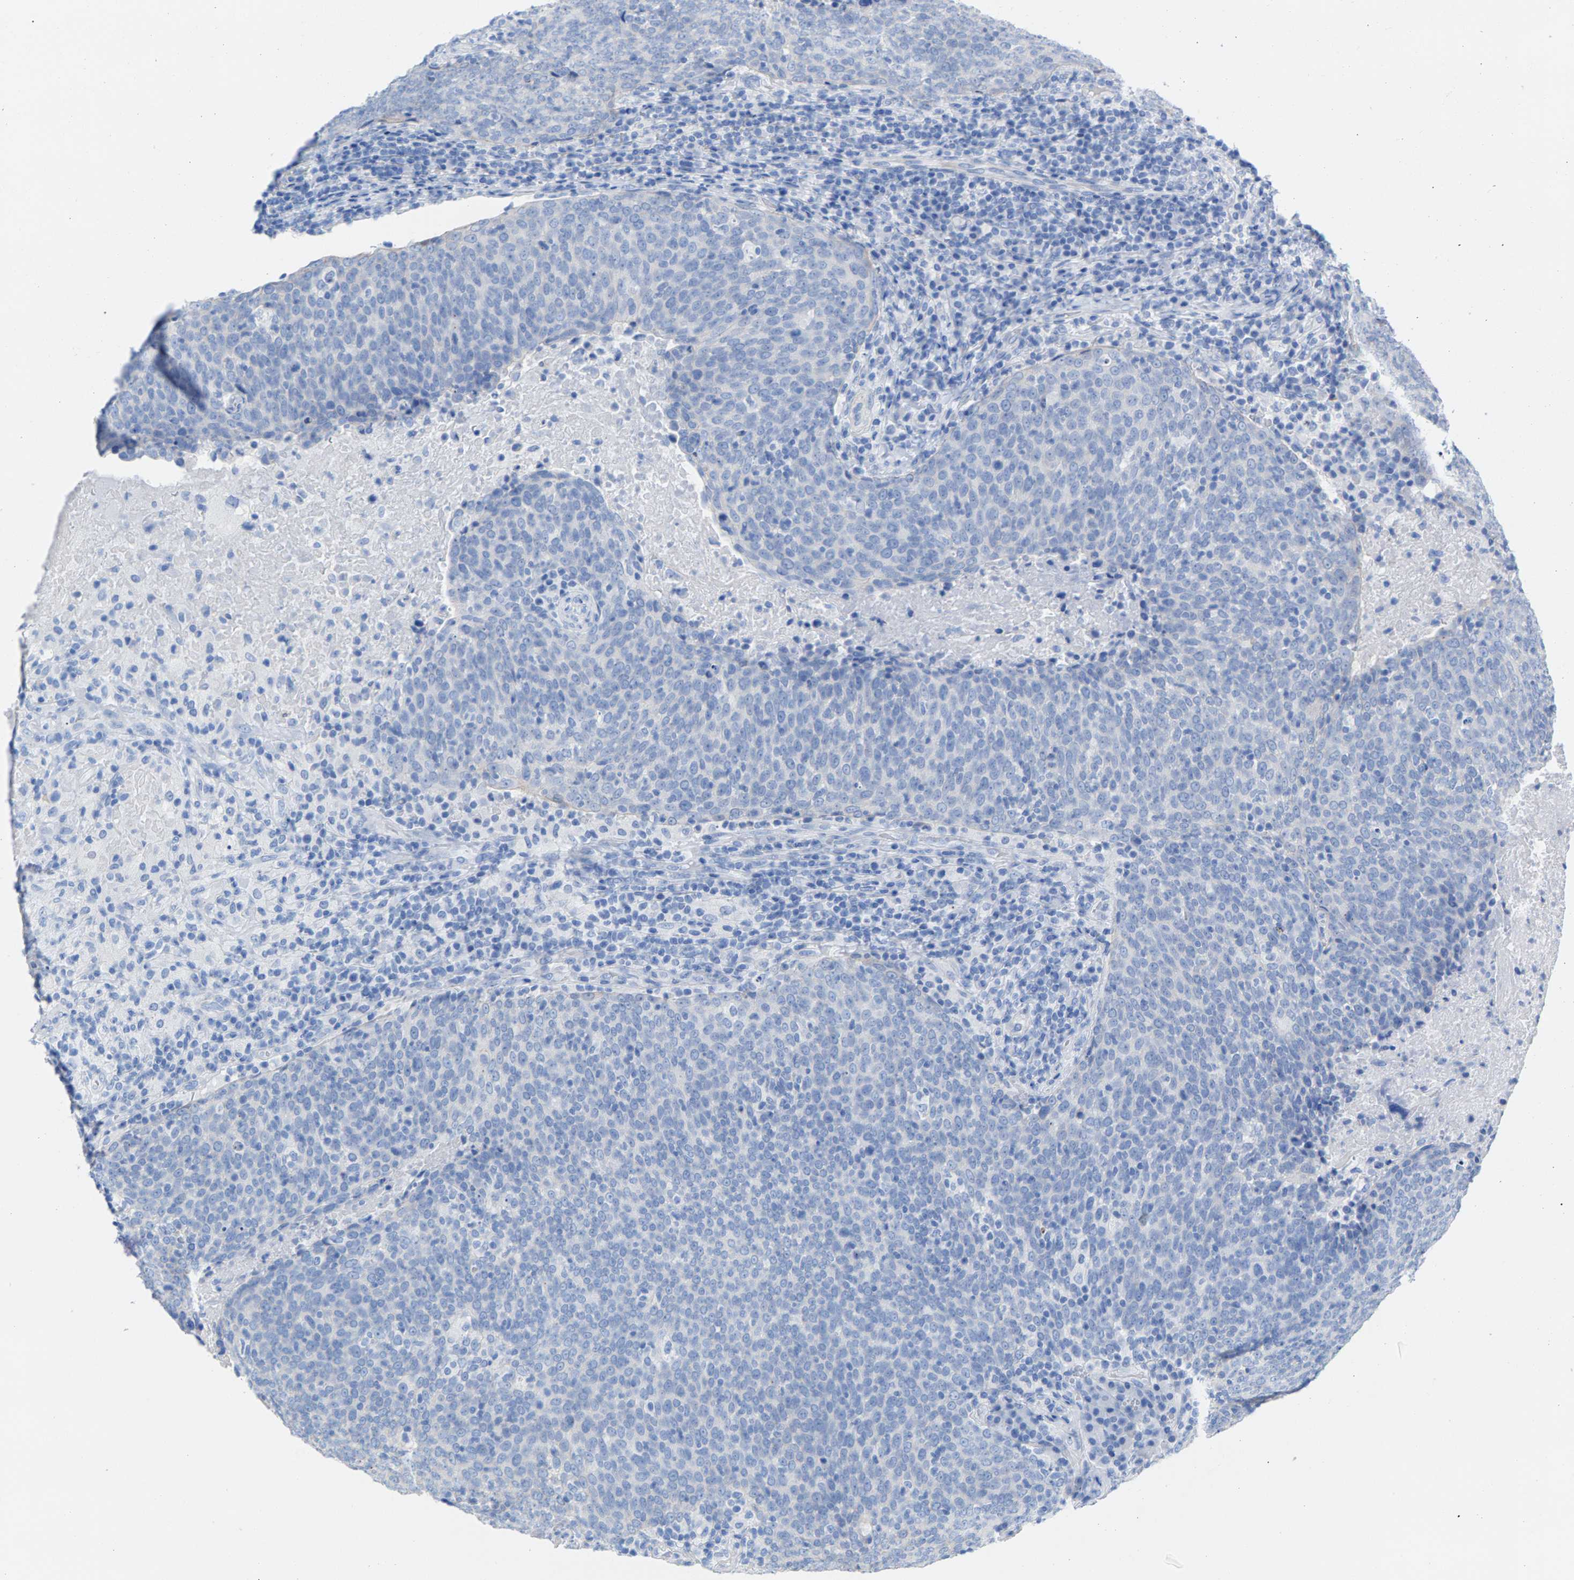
{"staining": {"intensity": "negative", "quantity": "none", "location": "none"}, "tissue": "head and neck cancer", "cell_type": "Tumor cells", "image_type": "cancer", "snomed": [{"axis": "morphology", "description": "Squamous cell carcinoma, NOS"}, {"axis": "morphology", "description": "Squamous cell carcinoma, metastatic, NOS"}, {"axis": "topography", "description": "Lymph node"}, {"axis": "topography", "description": "Head-Neck"}], "caption": "Immunohistochemistry image of human squamous cell carcinoma (head and neck) stained for a protein (brown), which reveals no staining in tumor cells.", "gene": "CPA1", "patient": {"sex": "male", "age": 62}}